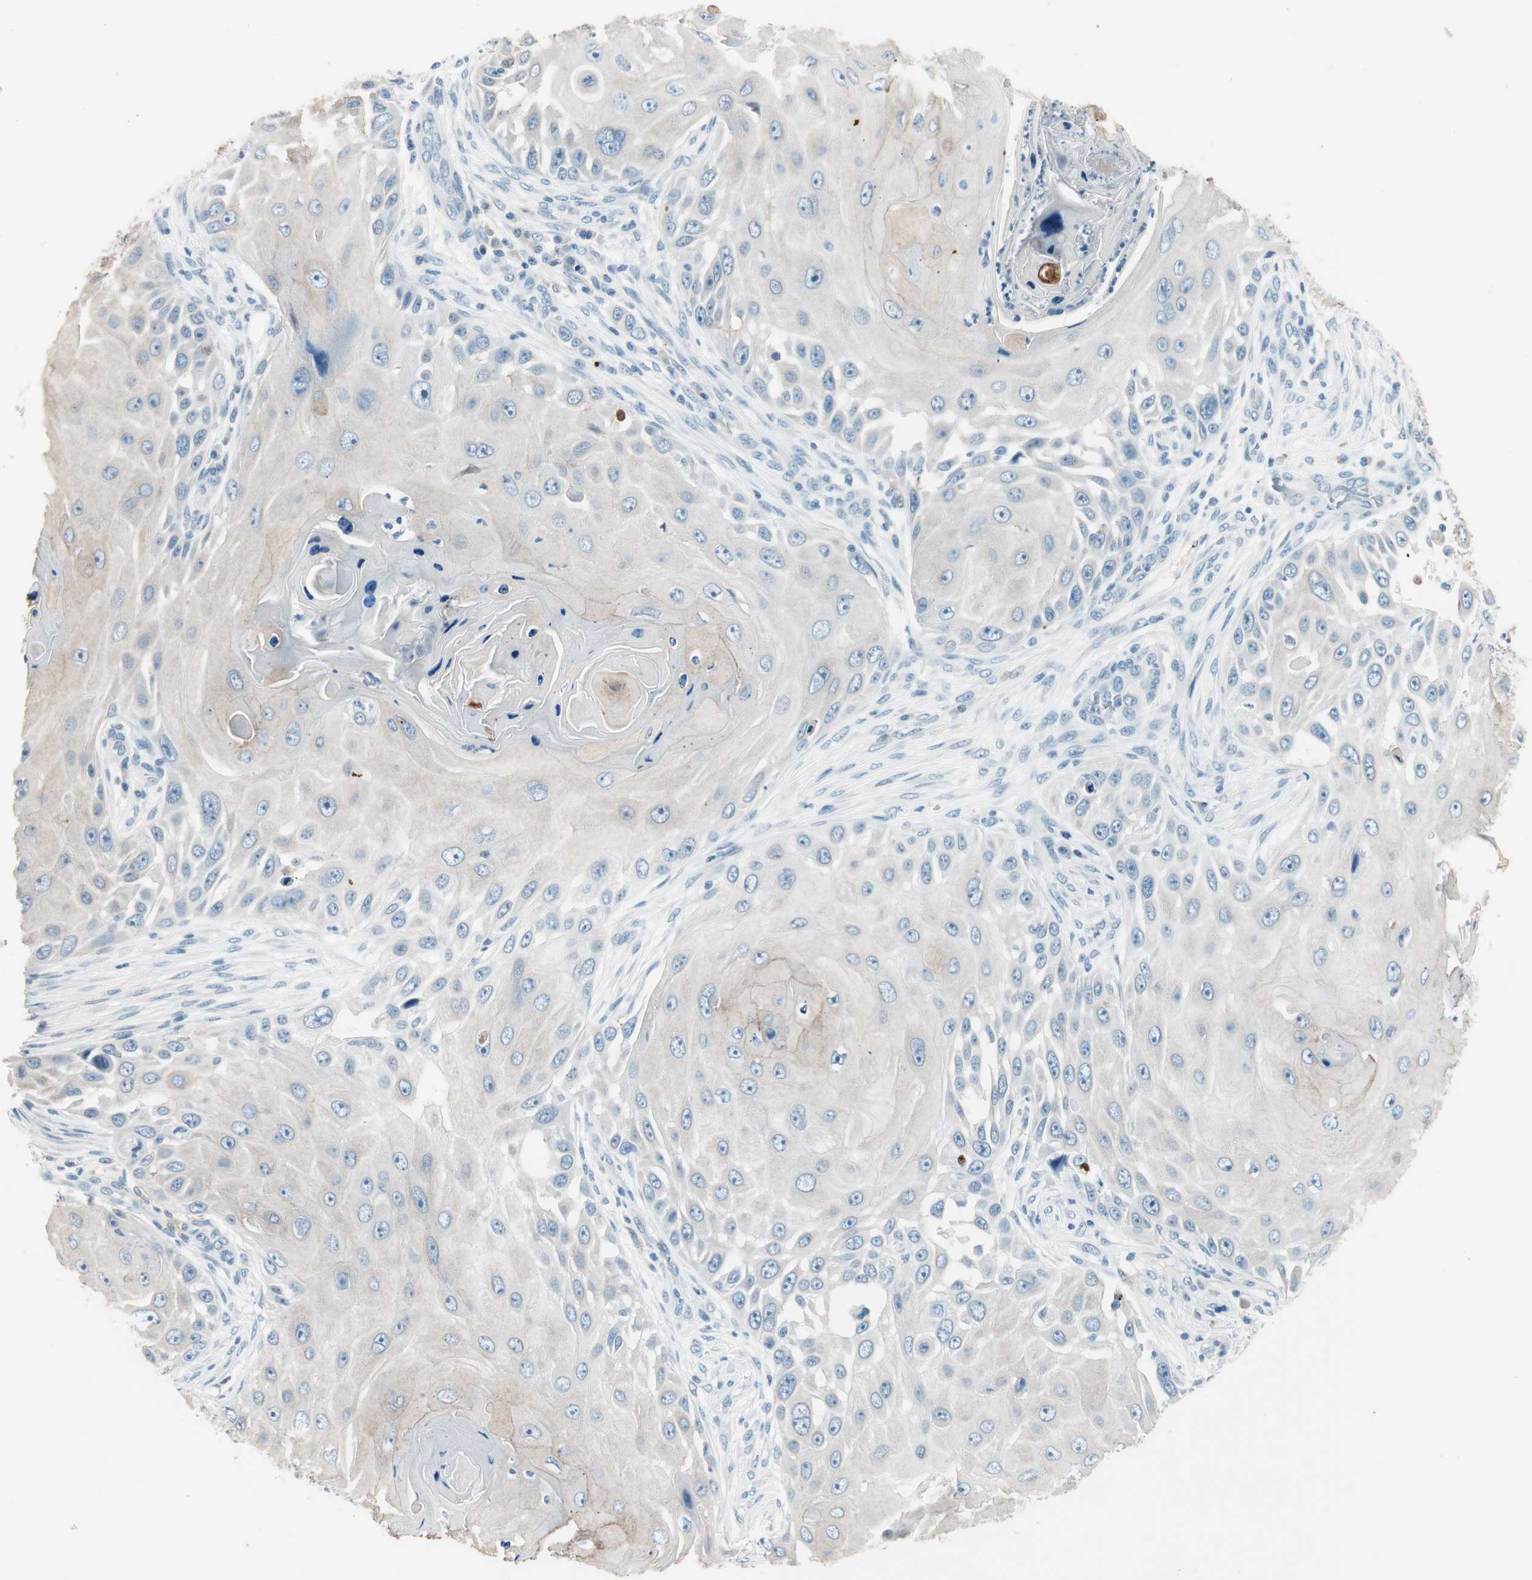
{"staining": {"intensity": "weak", "quantity": "25%-75%", "location": "cytoplasmic/membranous"}, "tissue": "skin cancer", "cell_type": "Tumor cells", "image_type": "cancer", "snomed": [{"axis": "morphology", "description": "Squamous cell carcinoma, NOS"}, {"axis": "topography", "description": "Skin"}], "caption": "Skin cancer tissue reveals weak cytoplasmic/membranous expression in about 25%-75% of tumor cells", "gene": "GNAO1", "patient": {"sex": "female", "age": 44}}